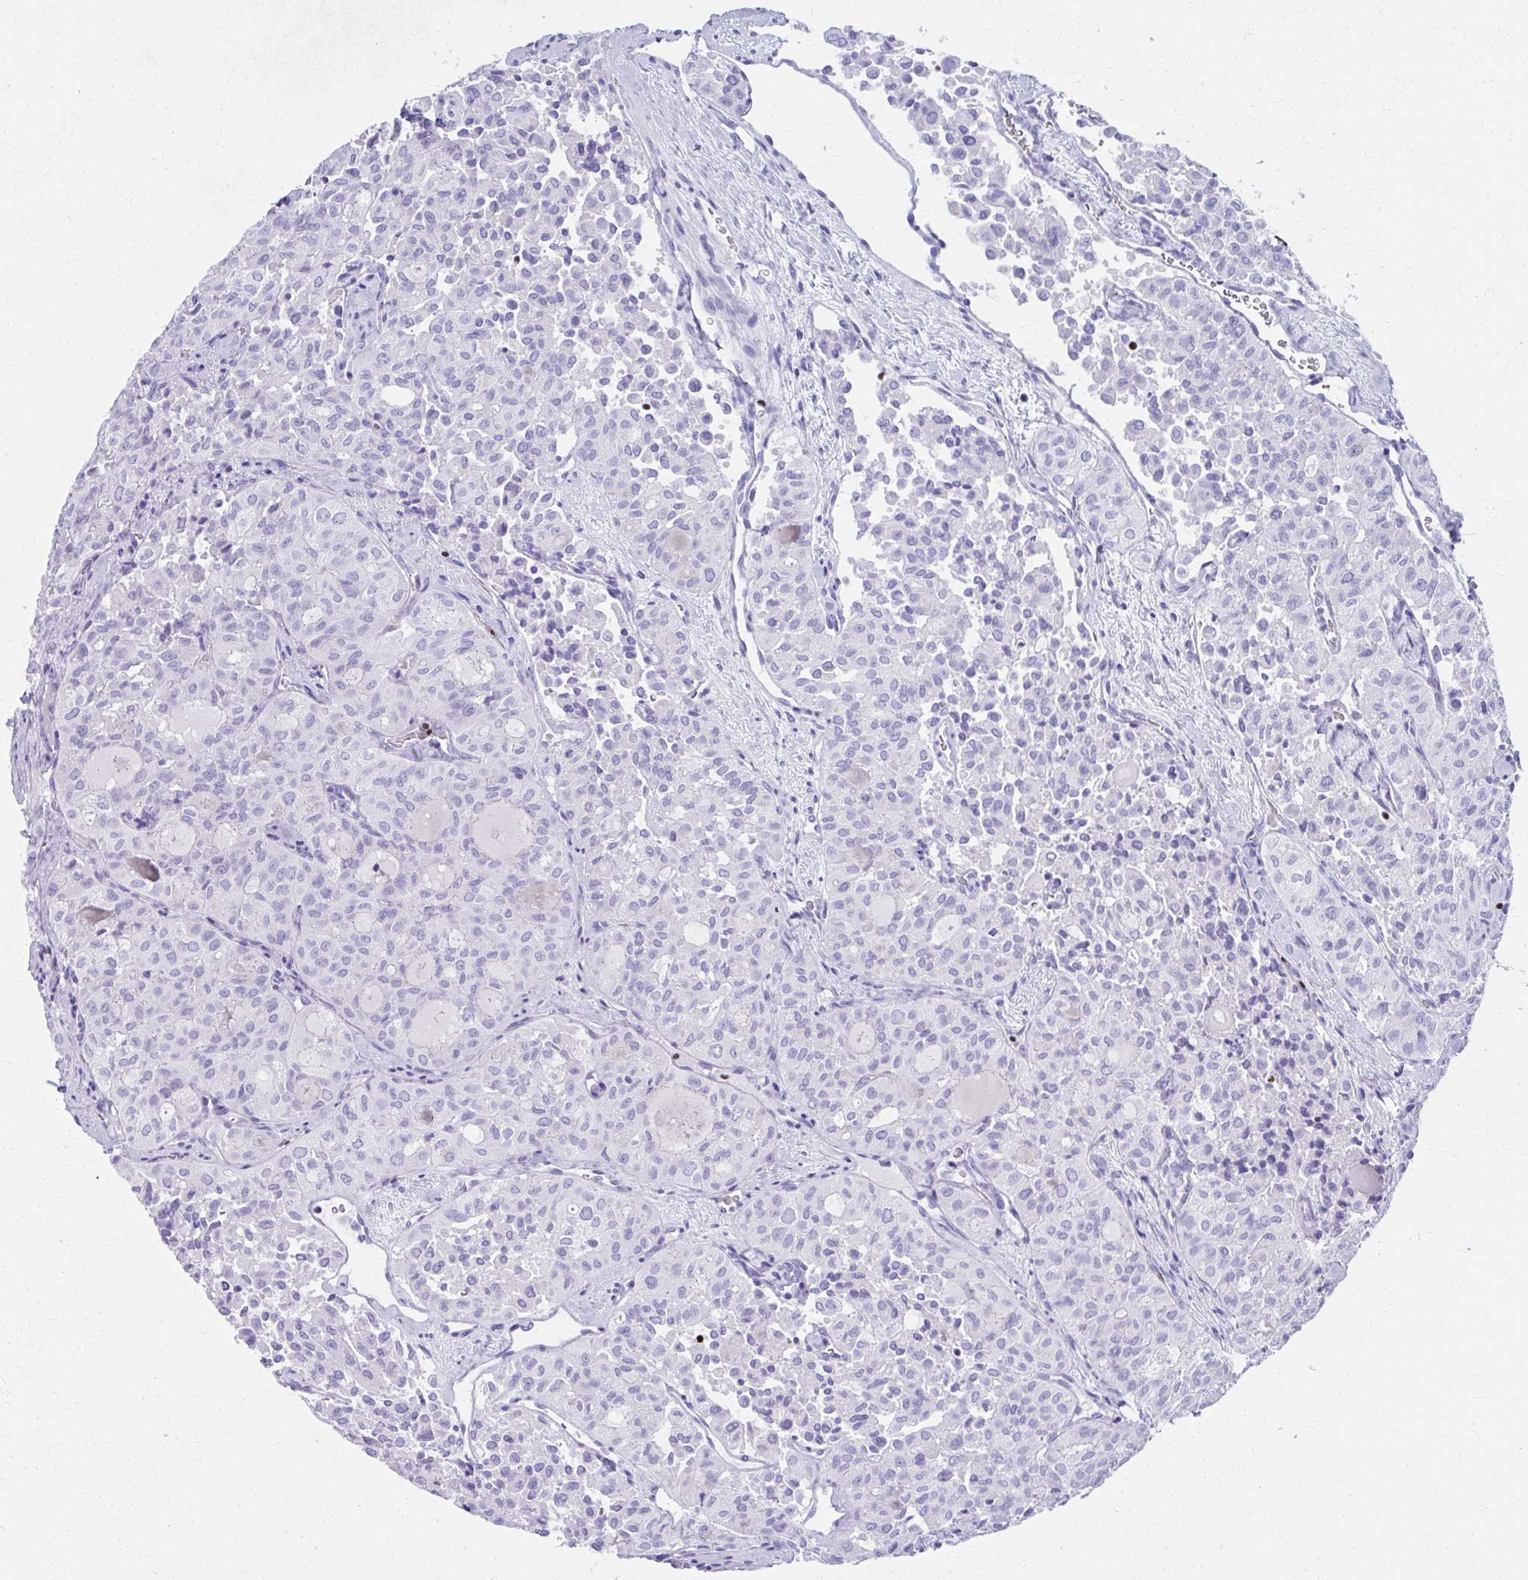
{"staining": {"intensity": "negative", "quantity": "none", "location": "none"}, "tissue": "thyroid cancer", "cell_type": "Tumor cells", "image_type": "cancer", "snomed": [{"axis": "morphology", "description": "Follicular adenoma carcinoma, NOS"}, {"axis": "topography", "description": "Thyroid gland"}], "caption": "A micrograph of thyroid cancer stained for a protein demonstrates no brown staining in tumor cells.", "gene": "RUNX3", "patient": {"sex": "male", "age": 75}}